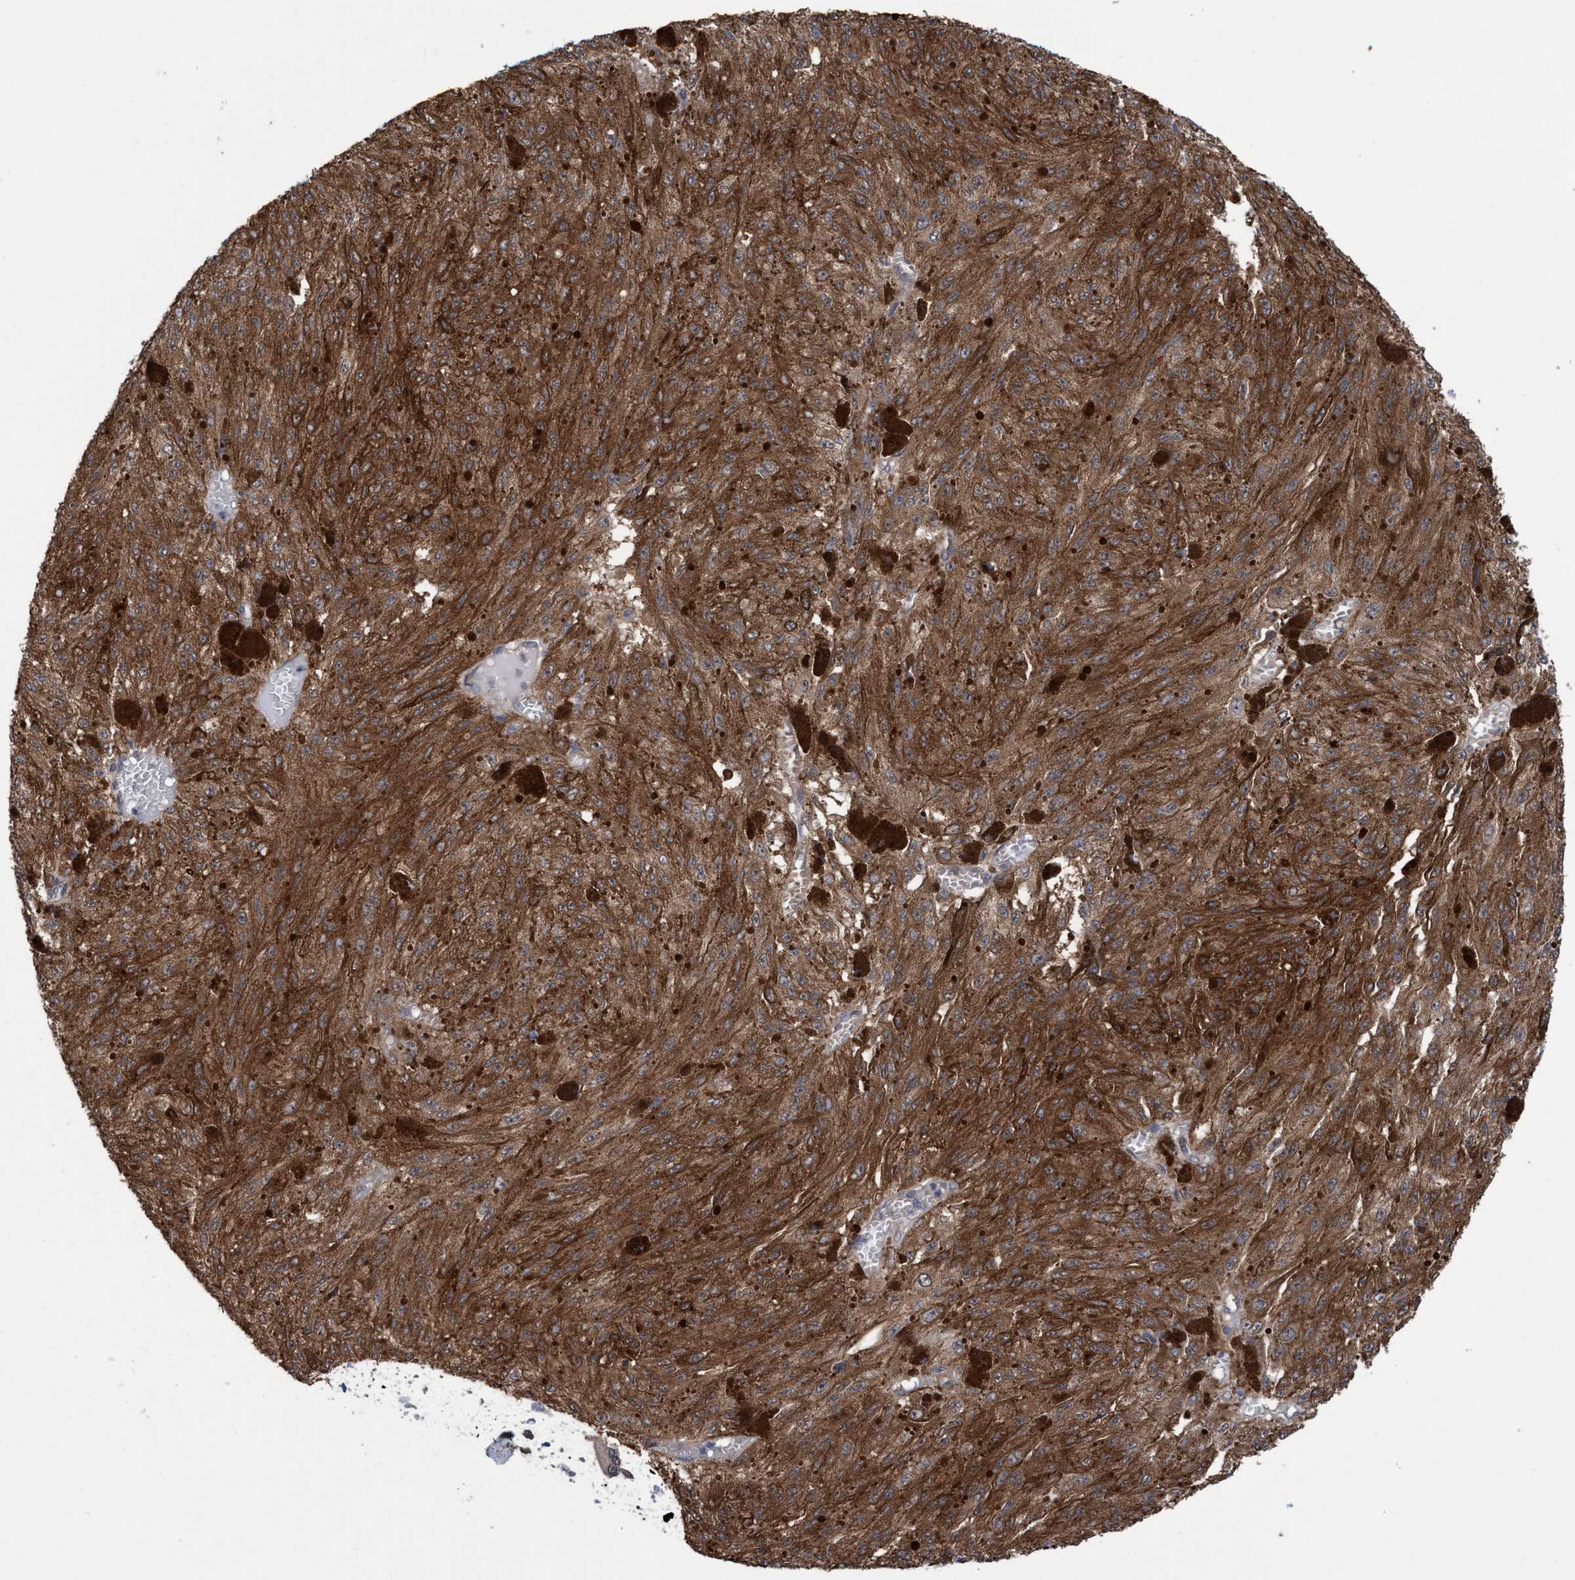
{"staining": {"intensity": "moderate", "quantity": ">75%", "location": "cytoplasmic/membranous"}, "tissue": "melanoma", "cell_type": "Tumor cells", "image_type": "cancer", "snomed": [{"axis": "morphology", "description": "Malignant melanoma, NOS"}, {"axis": "topography", "description": "Other"}], "caption": "Immunohistochemical staining of human malignant melanoma displays medium levels of moderate cytoplasmic/membranous staining in approximately >75% of tumor cells.", "gene": "GLOD4", "patient": {"sex": "male", "age": 79}}